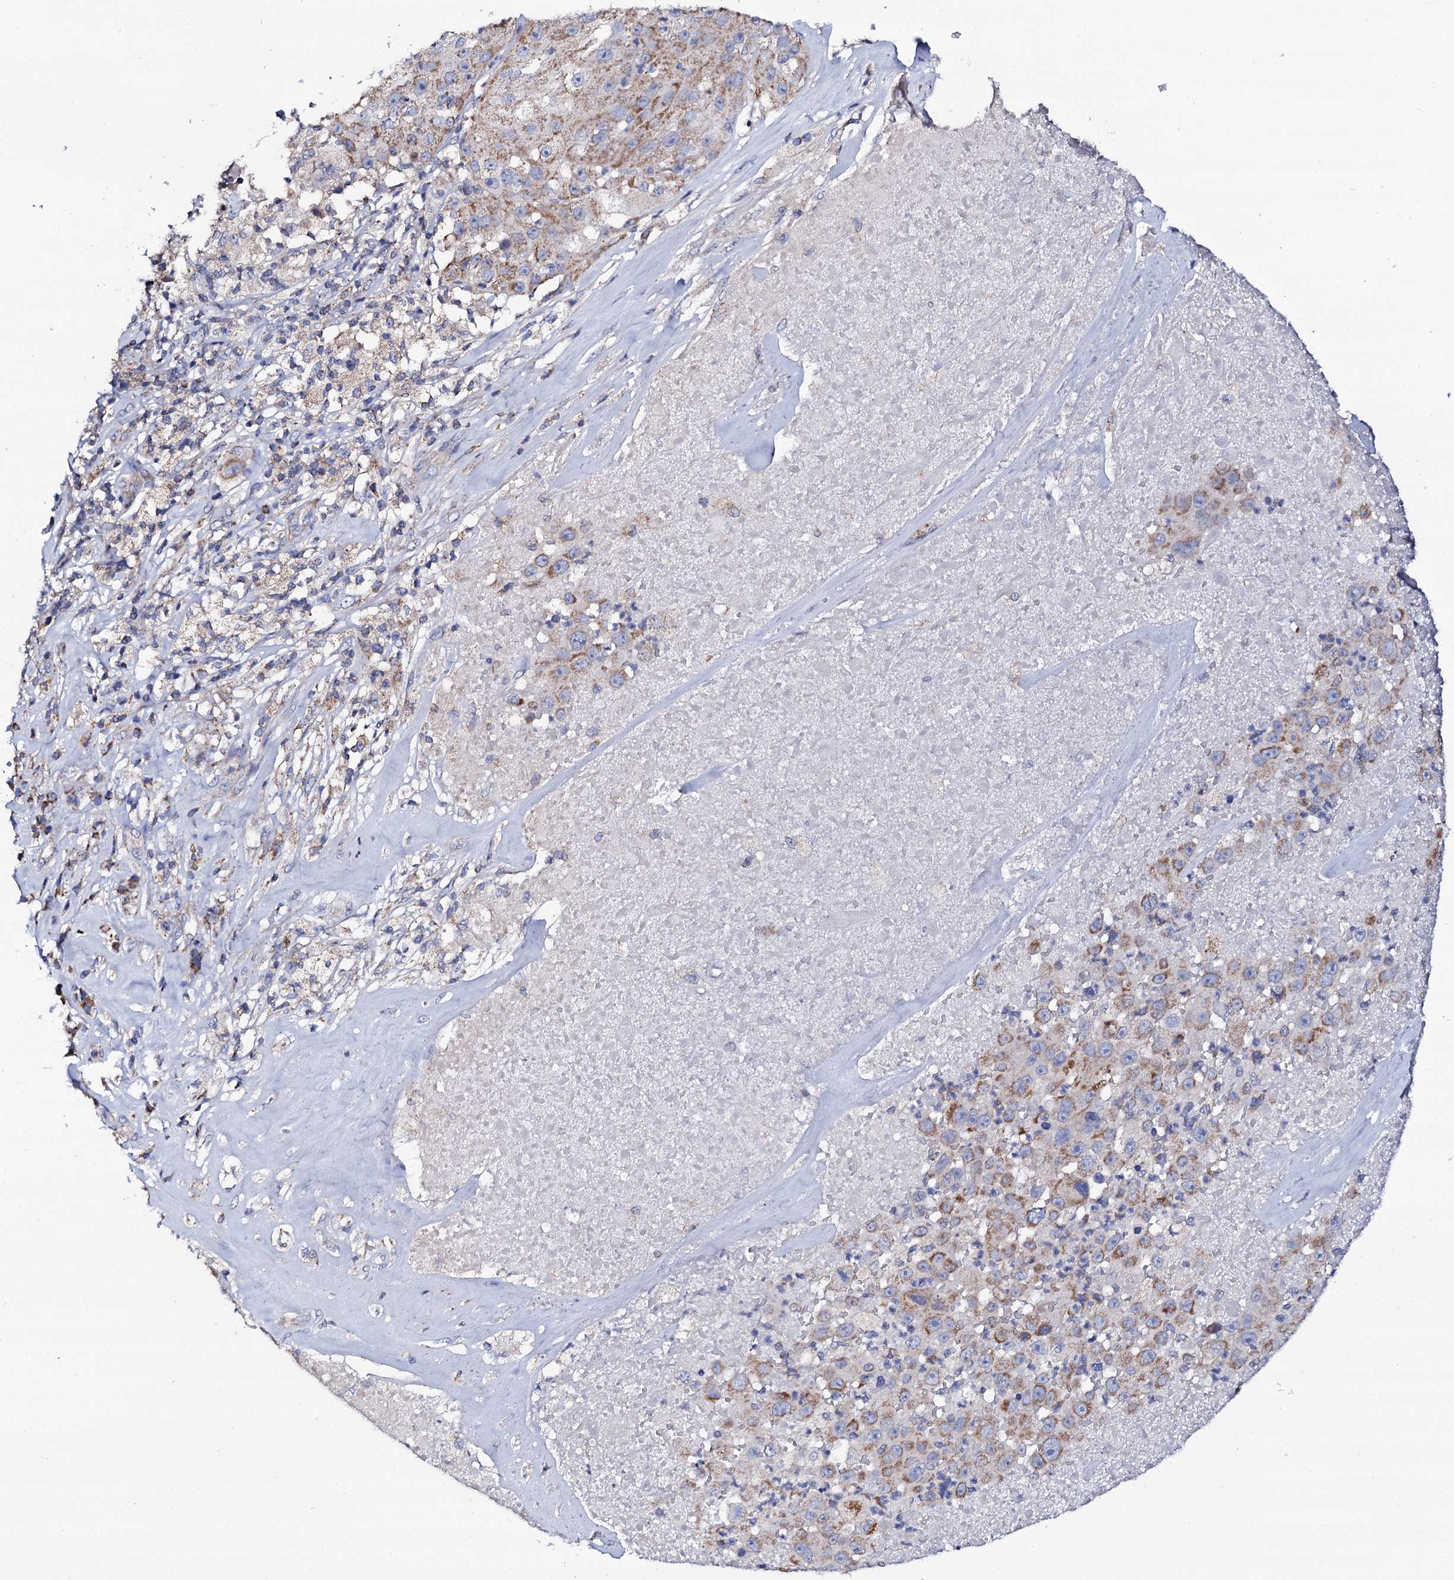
{"staining": {"intensity": "moderate", "quantity": "25%-75%", "location": "cytoplasmic/membranous"}, "tissue": "melanoma", "cell_type": "Tumor cells", "image_type": "cancer", "snomed": [{"axis": "morphology", "description": "Malignant melanoma, Metastatic site"}, {"axis": "topography", "description": "Lymph node"}], "caption": "High-power microscopy captured an immunohistochemistry (IHC) histopathology image of malignant melanoma (metastatic site), revealing moderate cytoplasmic/membranous positivity in approximately 25%-75% of tumor cells.", "gene": "TCAF2", "patient": {"sex": "male", "age": 62}}